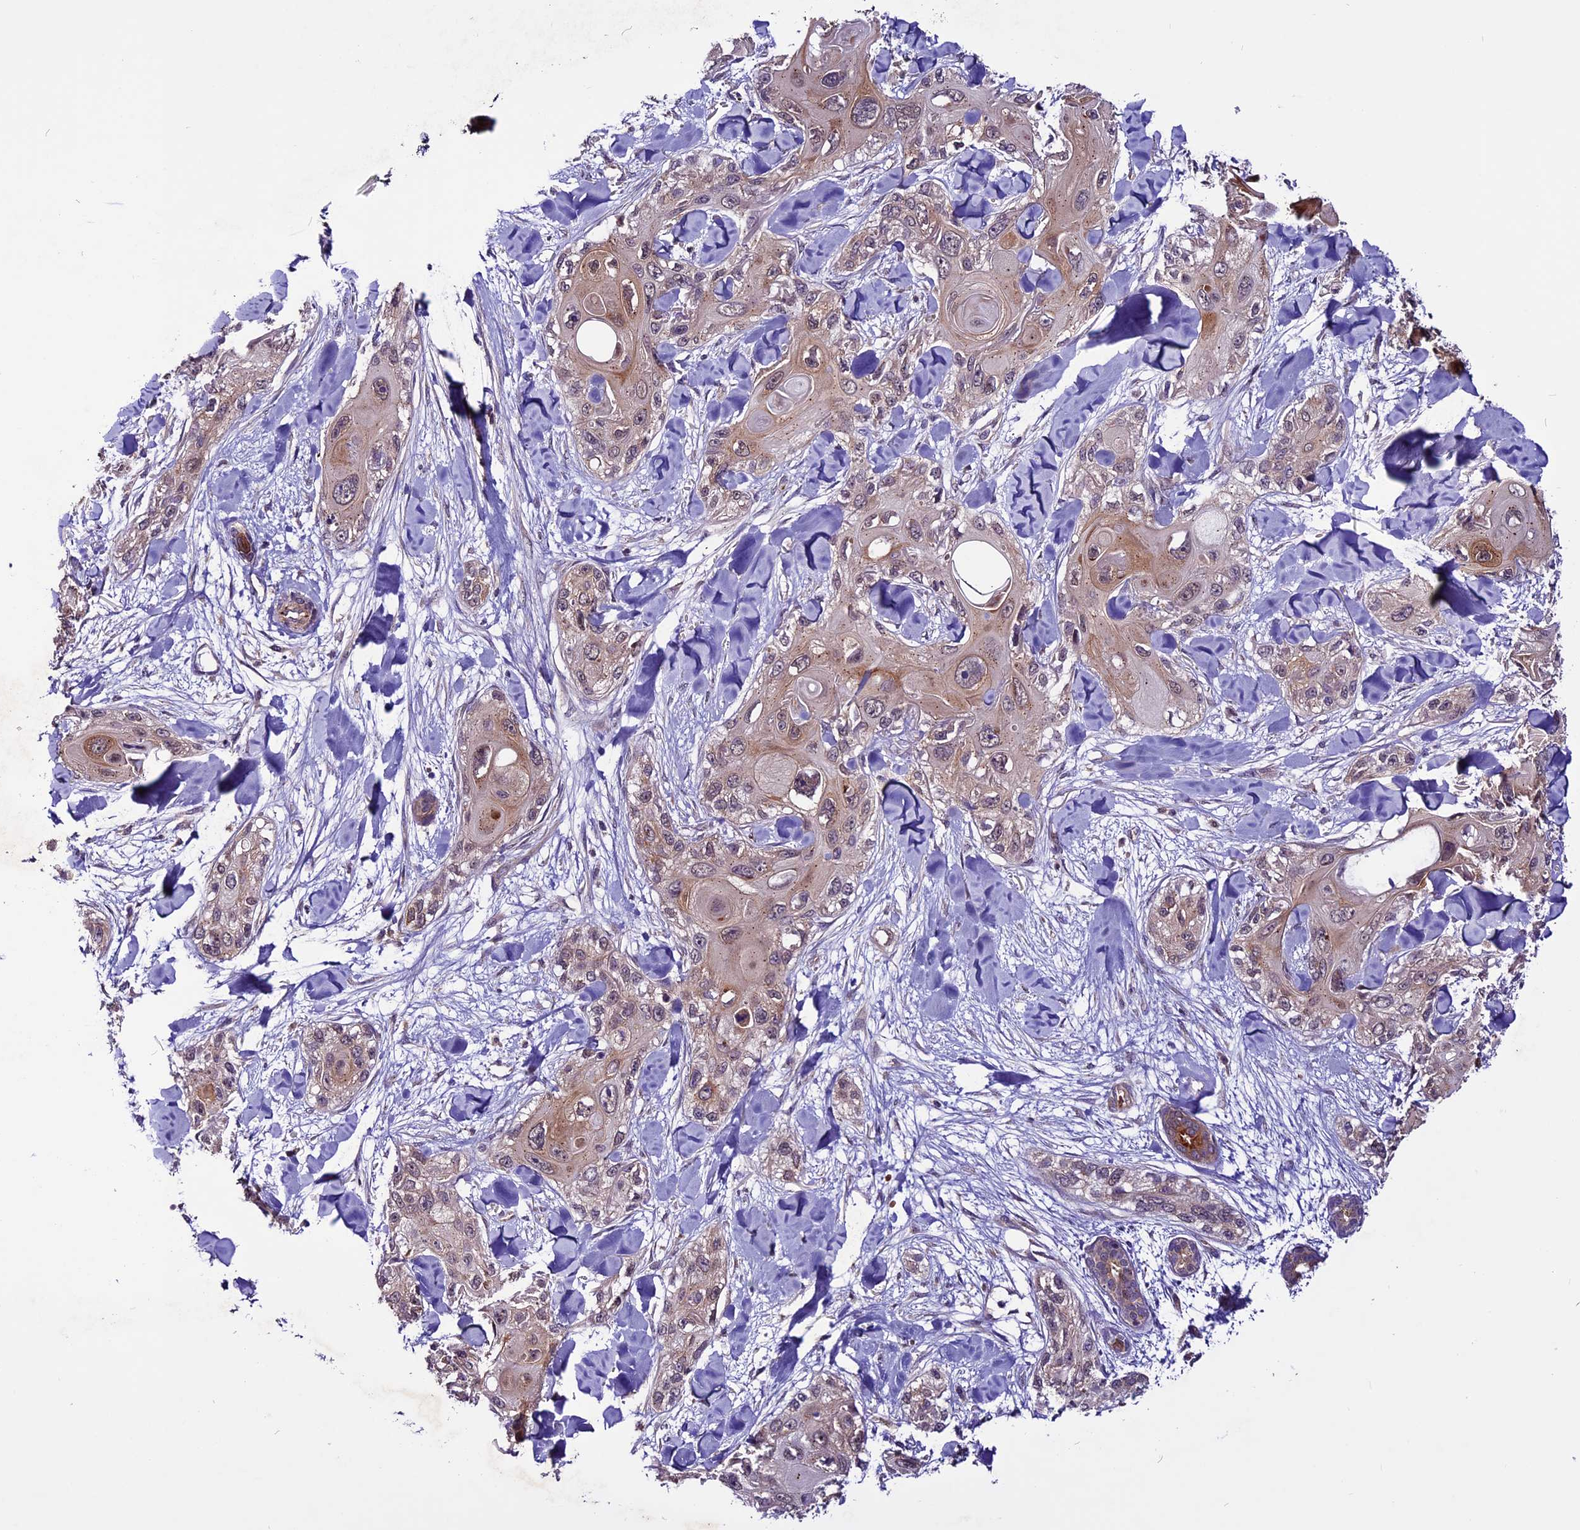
{"staining": {"intensity": "moderate", "quantity": "25%-75%", "location": "cytoplasmic/membranous"}, "tissue": "skin cancer", "cell_type": "Tumor cells", "image_type": "cancer", "snomed": [{"axis": "morphology", "description": "Normal tissue, NOS"}, {"axis": "morphology", "description": "Squamous cell carcinoma, NOS"}, {"axis": "topography", "description": "Skin"}], "caption": "Approximately 25%-75% of tumor cells in human skin cancer demonstrate moderate cytoplasmic/membranous protein positivity as visualized by brown immunohistochemical staining.", "gene": "RINL", "patient": {"sex": "male", "age": 72}}